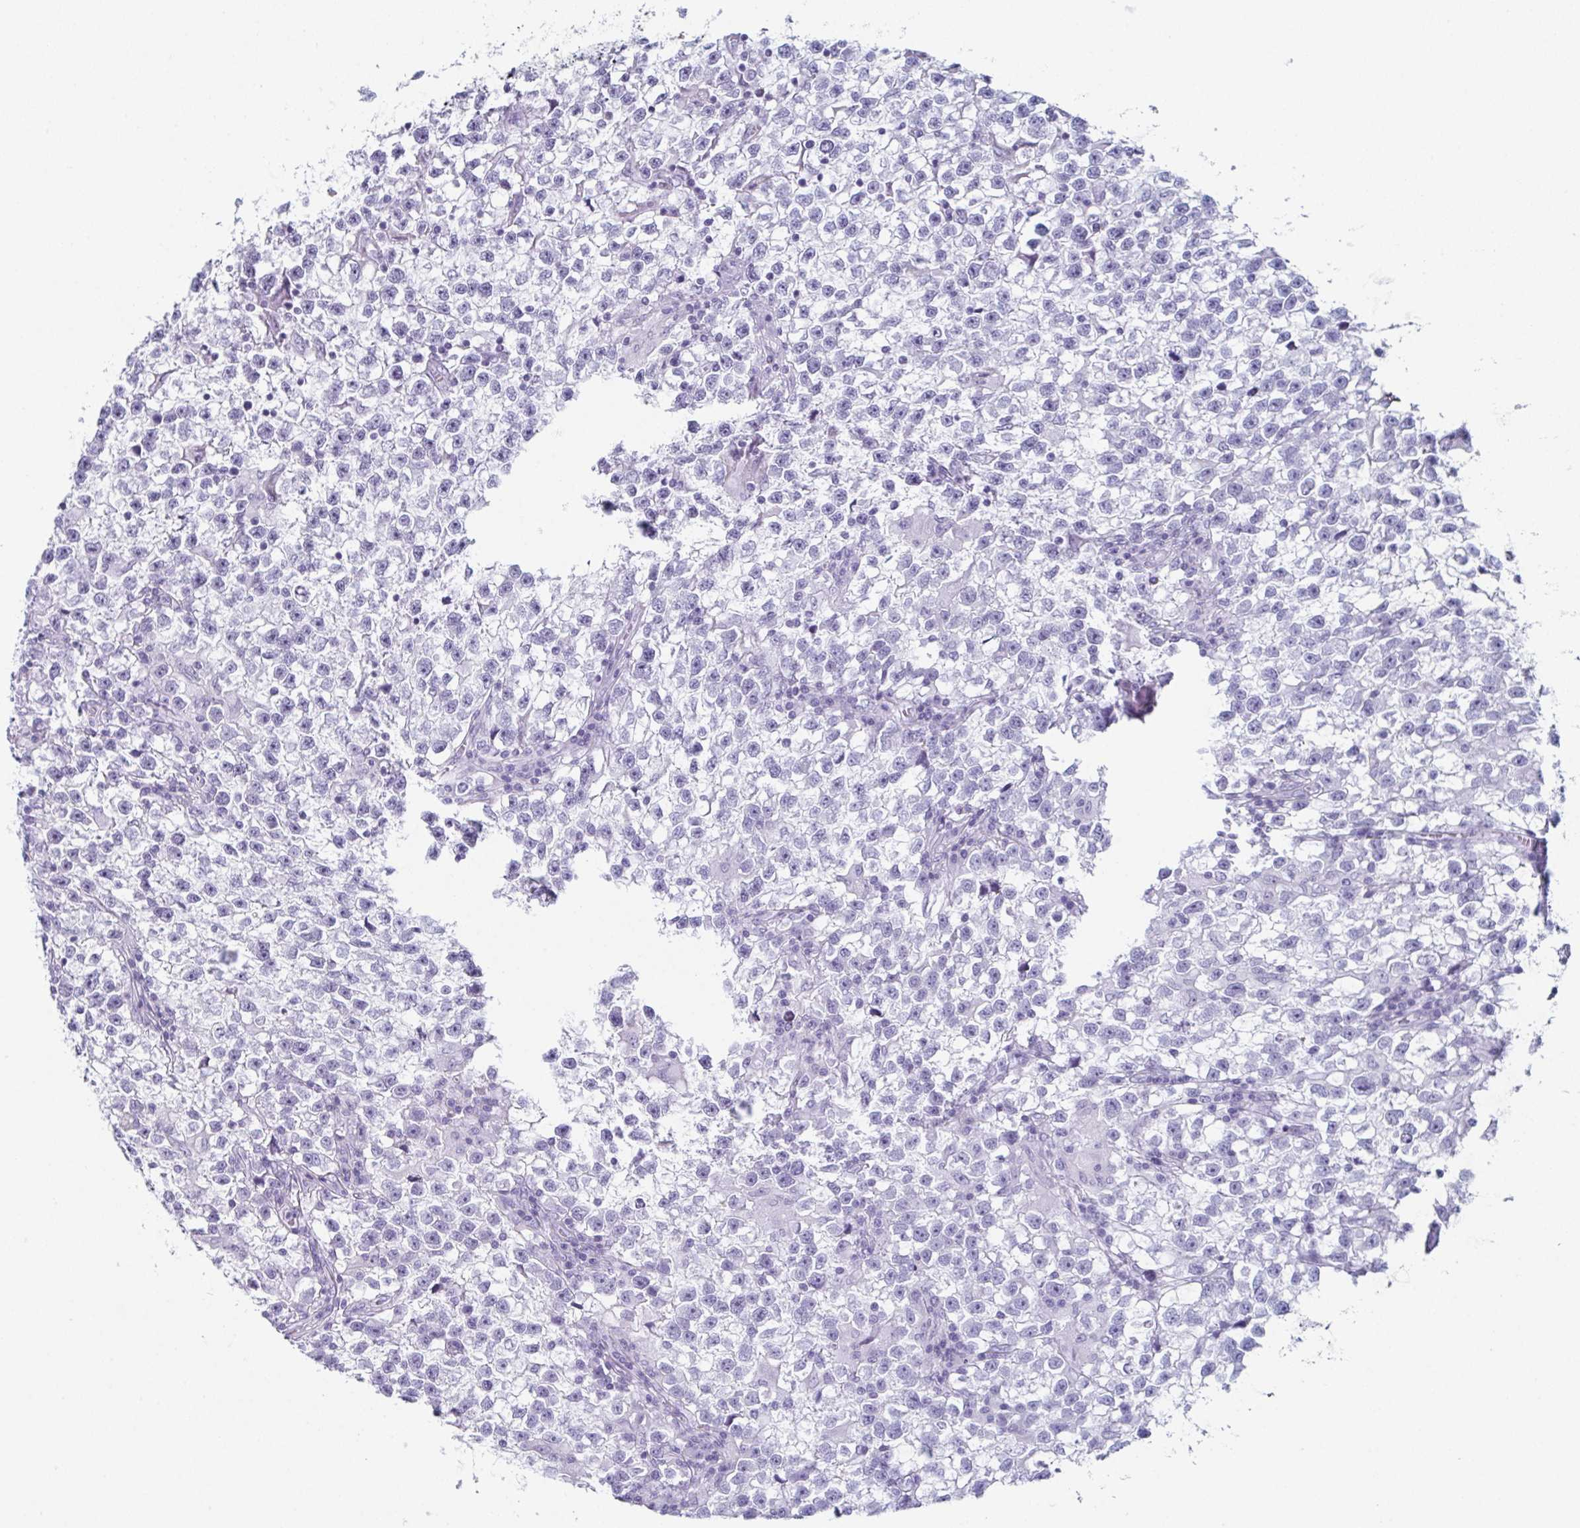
{"staining": {"intensity": "negative", "quantity": "none", "location": "none"}, "tissue": "testis cancer", "cell_type": "Tumor cells", "image_type": "cancer", "snomed": [{"axis": "morphology", "description": "Seminoma, NOS"}, {"axis": "topography", "description": "Testis"}], "caption": "The IHC image has no significant expression in tumor cells of testis cancer tissue.", "gene": "ENKUR", "patient": {"sex": "male", "age": 31}}